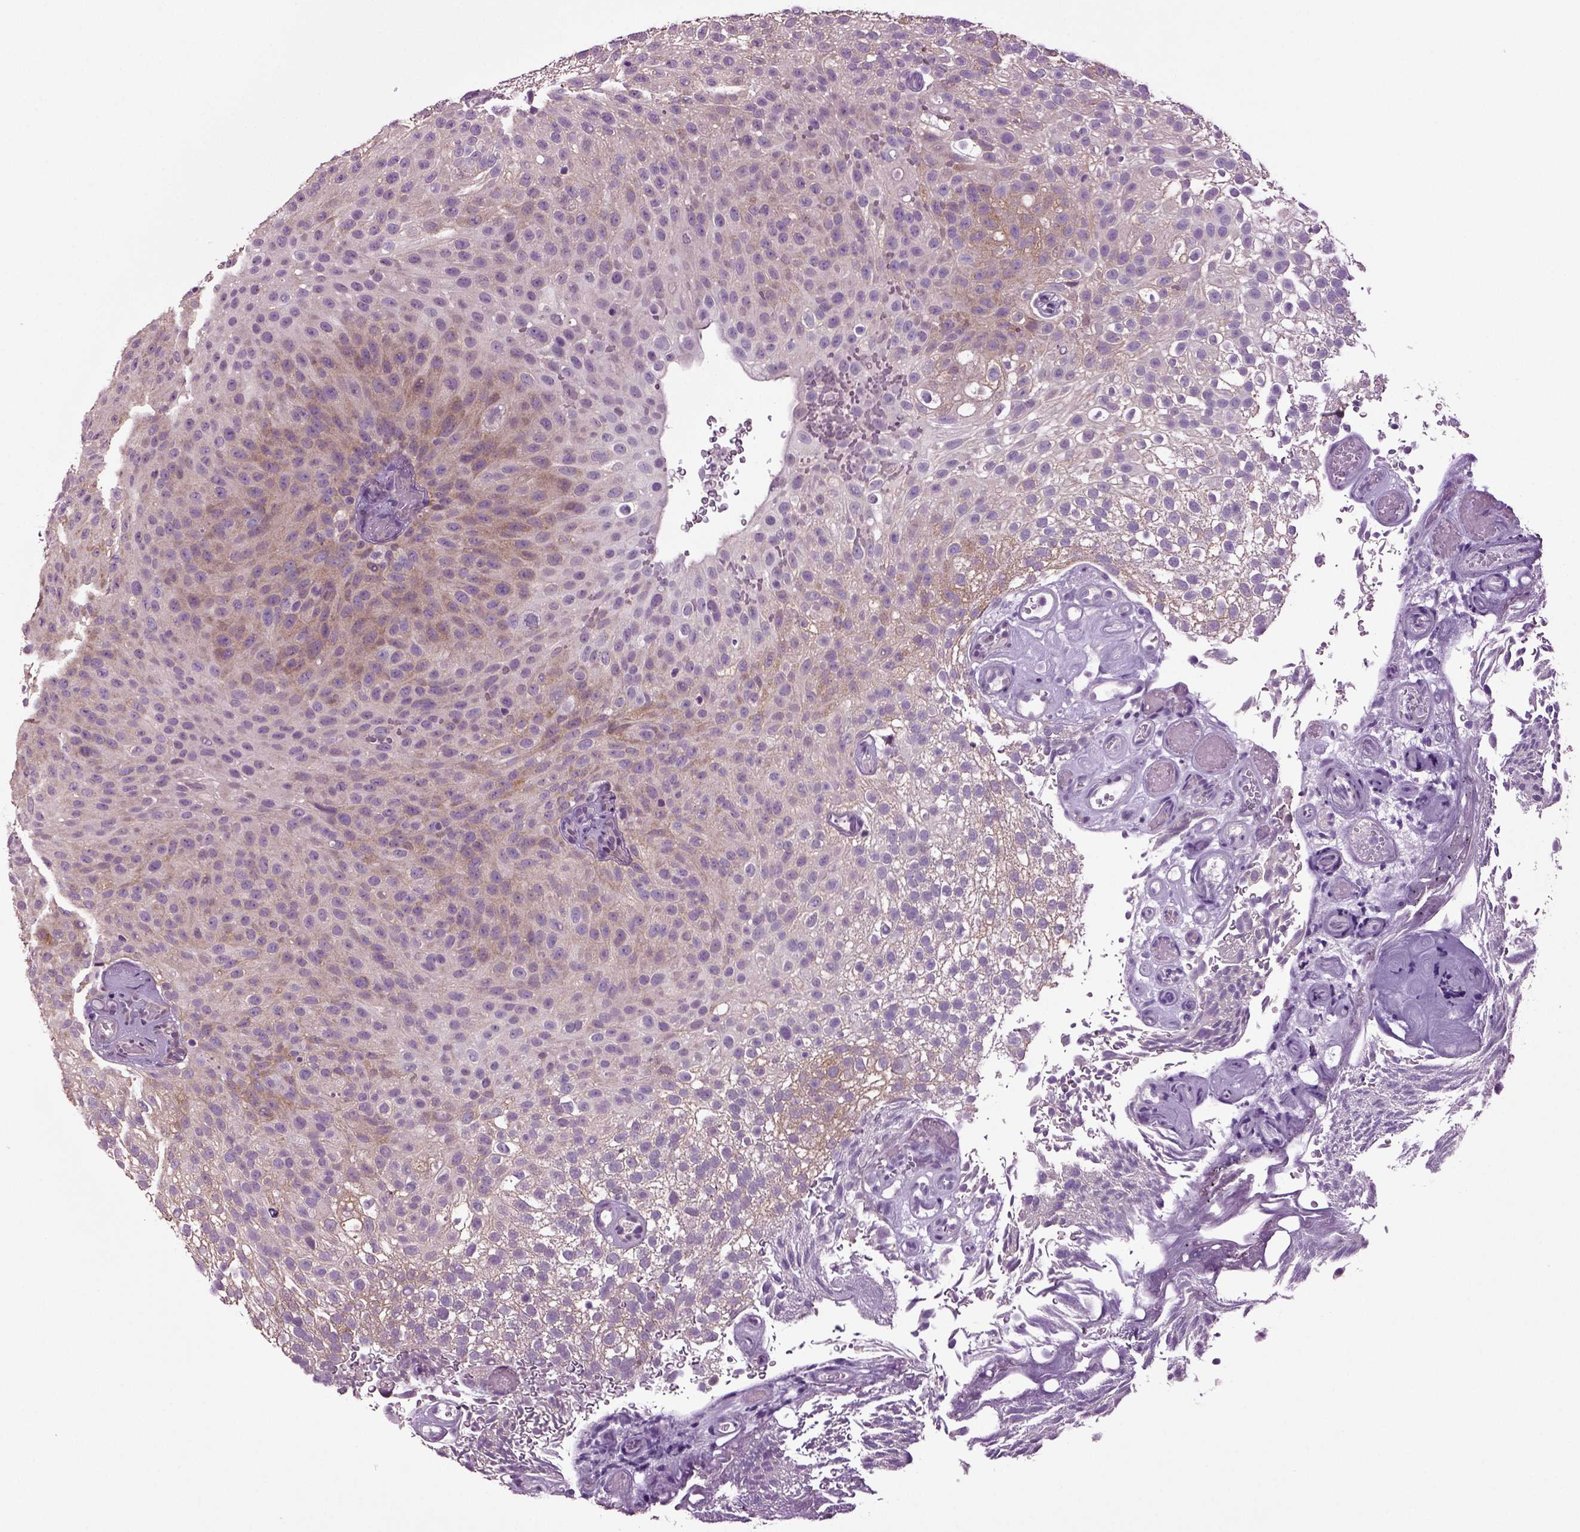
{"staining": {"intensity": "moderate", "quantity": "<25%", "location": "cytoplasmic/membranous"}, "tissue": "urothelial cancer", "cell_type": "Tumor cells", "image_type": "cancer", "snomed": [{"axis": "morphology", "description": "Urothelial carcinoma, Low grade"}, {"axis": "topography", "description": "Urinary bladder"}], "caption": "IHC (DAB (3,3'-diaminobenzidine)) staining of urothelial cancer reveals moderate cytoplasmic/membranous protein positivity in about <25% of tumor cells.", "gene": "PLCH2", "patient": {"sex": "male", "age": 78}}